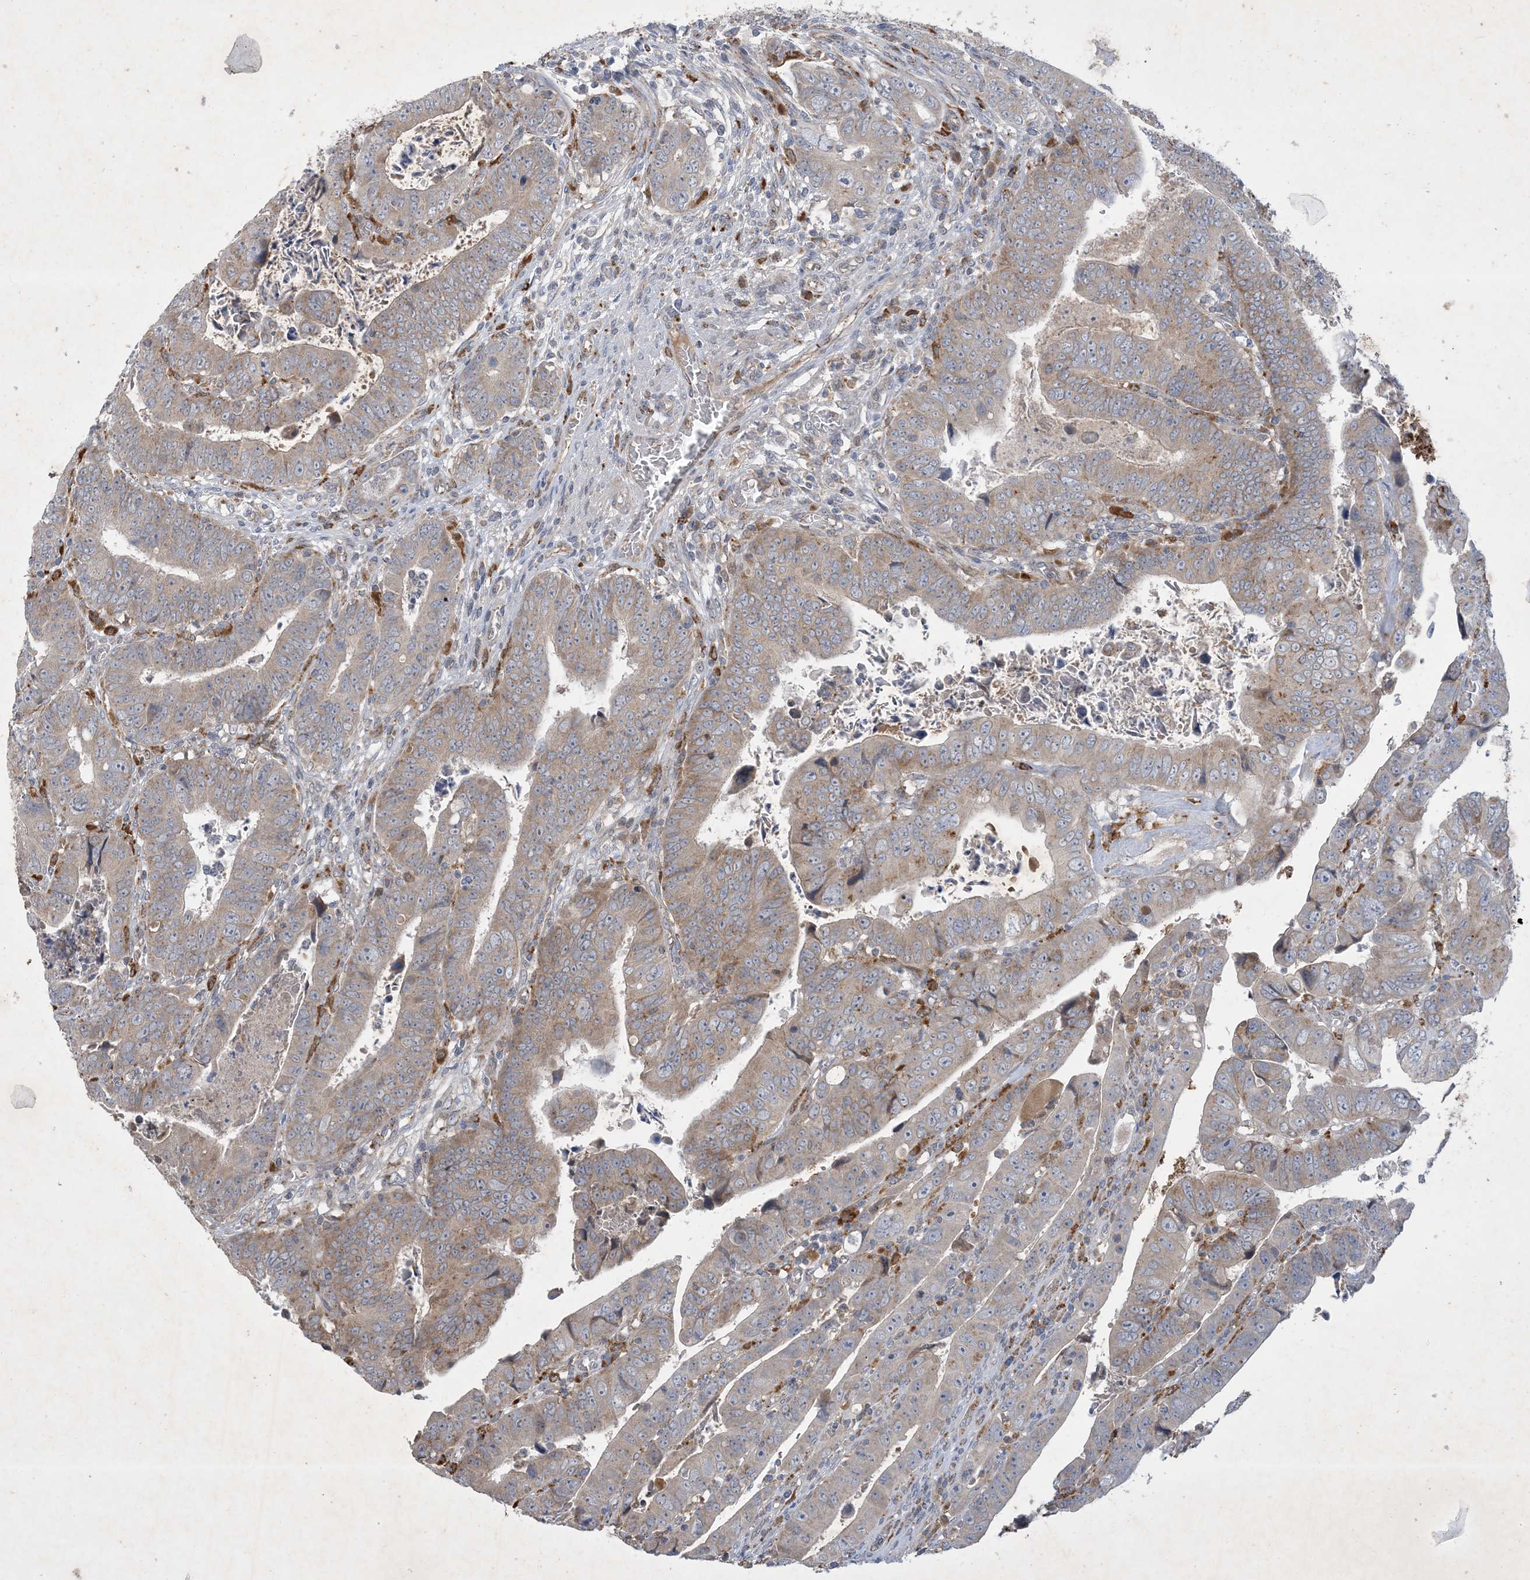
{"staining": {"intensity": "weak", "quantity": "25%-75%", "location": "cytoplasmic/membranous"}, "tissue": "colorectal cancer", "cell_type": "Tumor cells", "image_type": "cancer", "snomed": [{"axis": "morphology", "description": "Normal tissue, NOS"}, {"axis": "morphology", "description": "Adenocarcinoma, NOS"}, {"axis": "topography", "description": "Rectum"}], "caption": "Colorectal cancer was stained to show a protein in brown. There is low levels of weak cytoplasmic/membranous positivity in approximately 25%-75% of tumor cells. The staining is performed using DAB brown chromogen to label protein expression. The nuclei are counter-stained blue using hematoxylin.", "gene": "MRPS18A", "patient": {"sex": "female", "age": 65}}